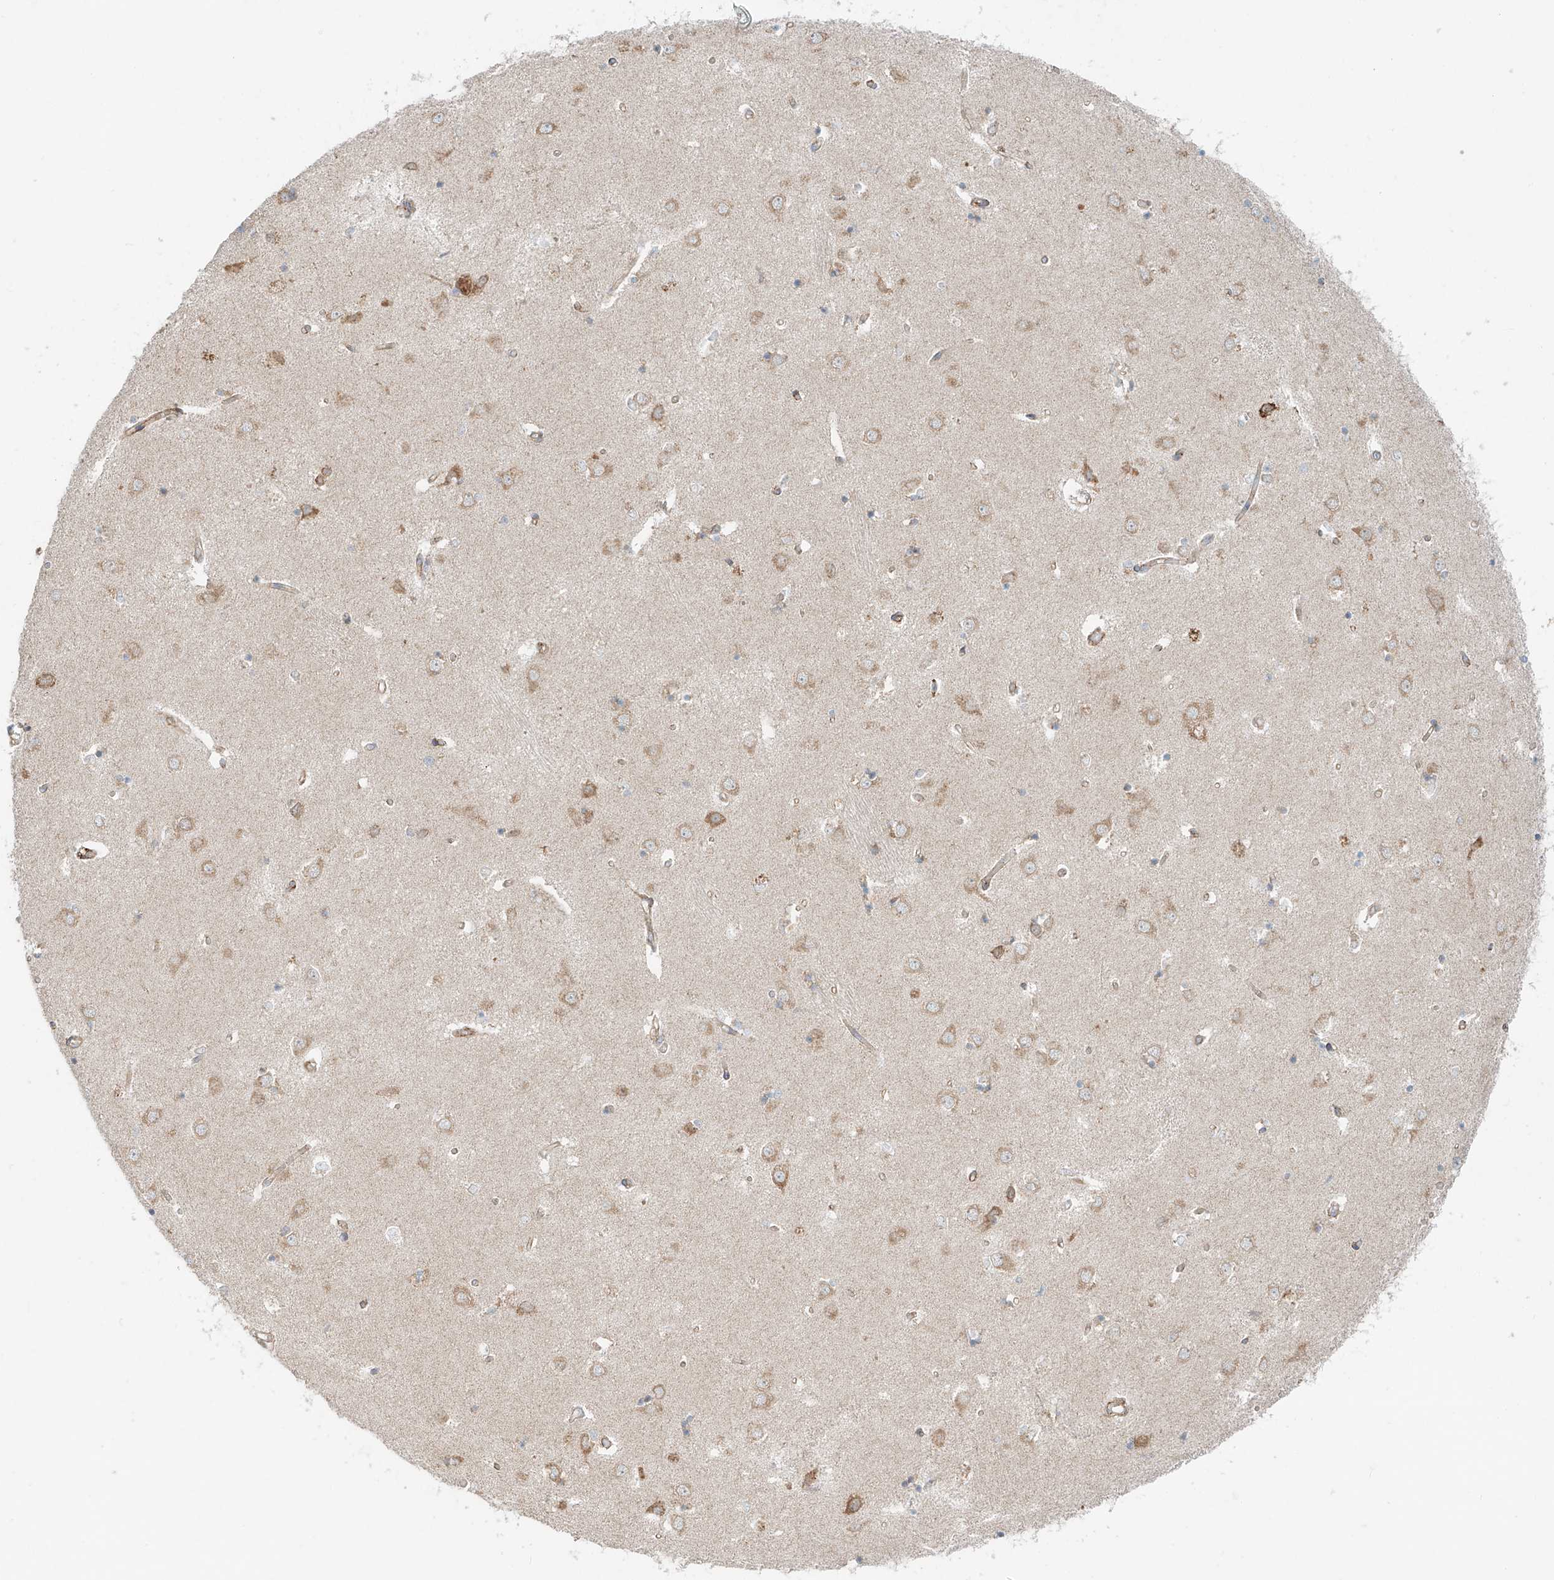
{"staining": {"intensity": "weak", "quantity": "25%-75%", "location": "cytoplasmic/membranous"}, "tissue": "caudate", "cell_type": "Glial cells", "image_type": "normal", "snomed": [{"axis": "morphology", "description": "Normal tissue, NOS"}, {"axis": "topography", "description": "Lateral ventricle wall"}], "caption": "Glial cells demonstrate low levels of weak cytoplasmic/membranous staining in about 25%-75% of cells in benign caudate. The staining was performed using DAB (3,3'-diaminobenzidine) to visualize the protein expression in brown, while the nuclei were stained in blue with hematoxylin (Magnification: 20x).", "gene": "EIPR1", "patient": {"sex": "male", "age": 45}}